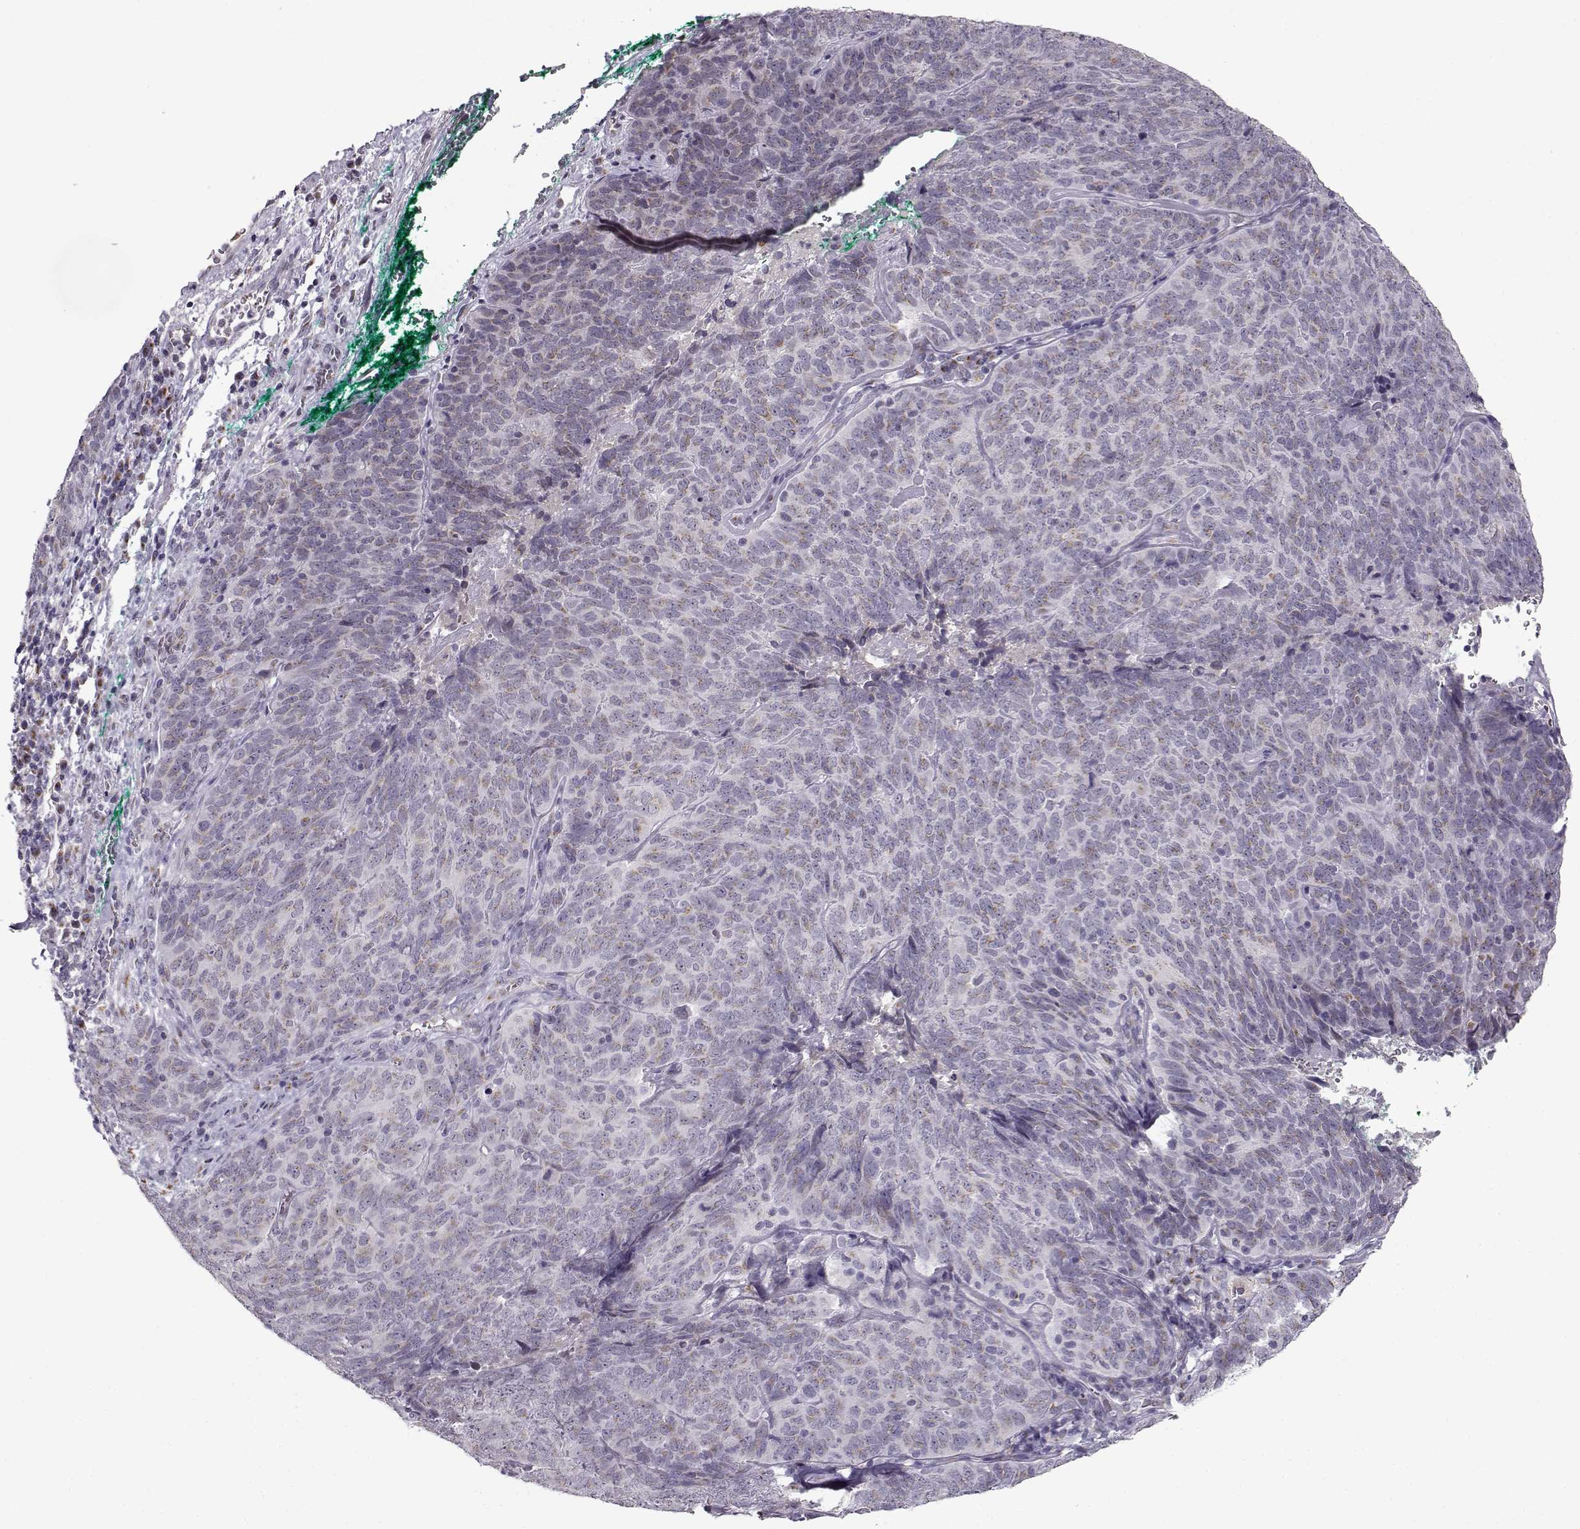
{"staining": {"intensity": "weak", "quantity": "<25%", "location": "cytoplasmic/membranous"}, "tissue": "skin cancer", "cell_type": "Tumor cells", "image_type": "cancer", "snomed": [{"axis": "morphology", "description": "Squamous cell carcinoma, NOS"}, {"axis": "topography", "description": "Skin"}, {"axis": "topography", "description": "Anal"}], "caption": "IHC photomicrograph of skin cancer (squamous cell carcinoma) stained for a protein (brown), which reveals no expression in tumor cells.", "gene": "SLC4A5", "patient": {"sex": "female", "age": 51}}